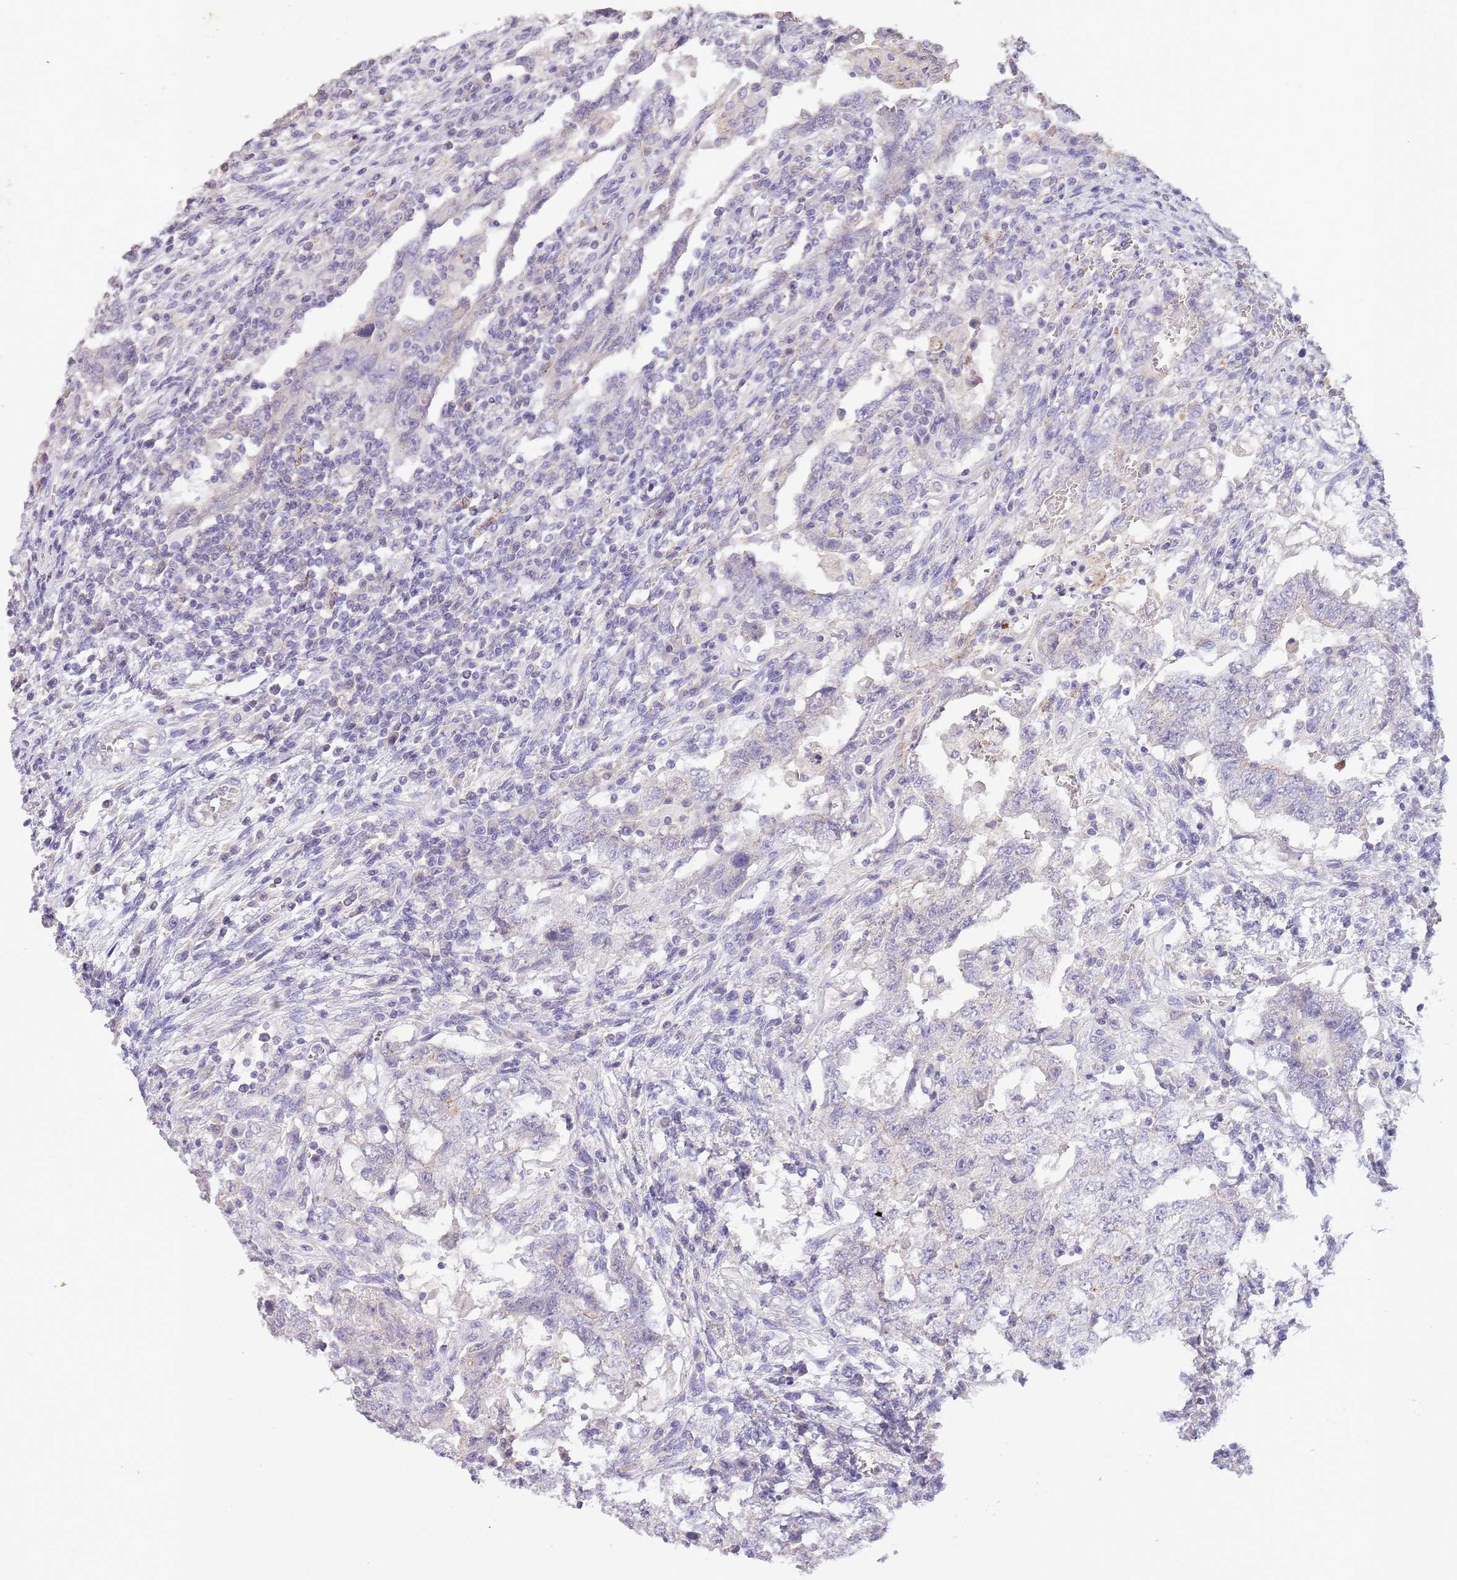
{"staining": {"intensity": "negative", "quantity": "none", "location": "none"}, "tissue": "testis cancer", "cell_type": "Tumor cells", "image_type": "cancer", "snomed": [{"axis": "morphology", "description": "Carcinoma, Embryonal, NOS"}, {"axis": "topography", "description": "Testis"}], "caption": "The IHC micrograph has no significant staining in tumor cells of embryonal carcinoma (testis) tissue. (DAB immunohistochemistry (IHC), high magnification).", "gene": "ZNF658", "patient": {"sex": "male", "age": 26}}